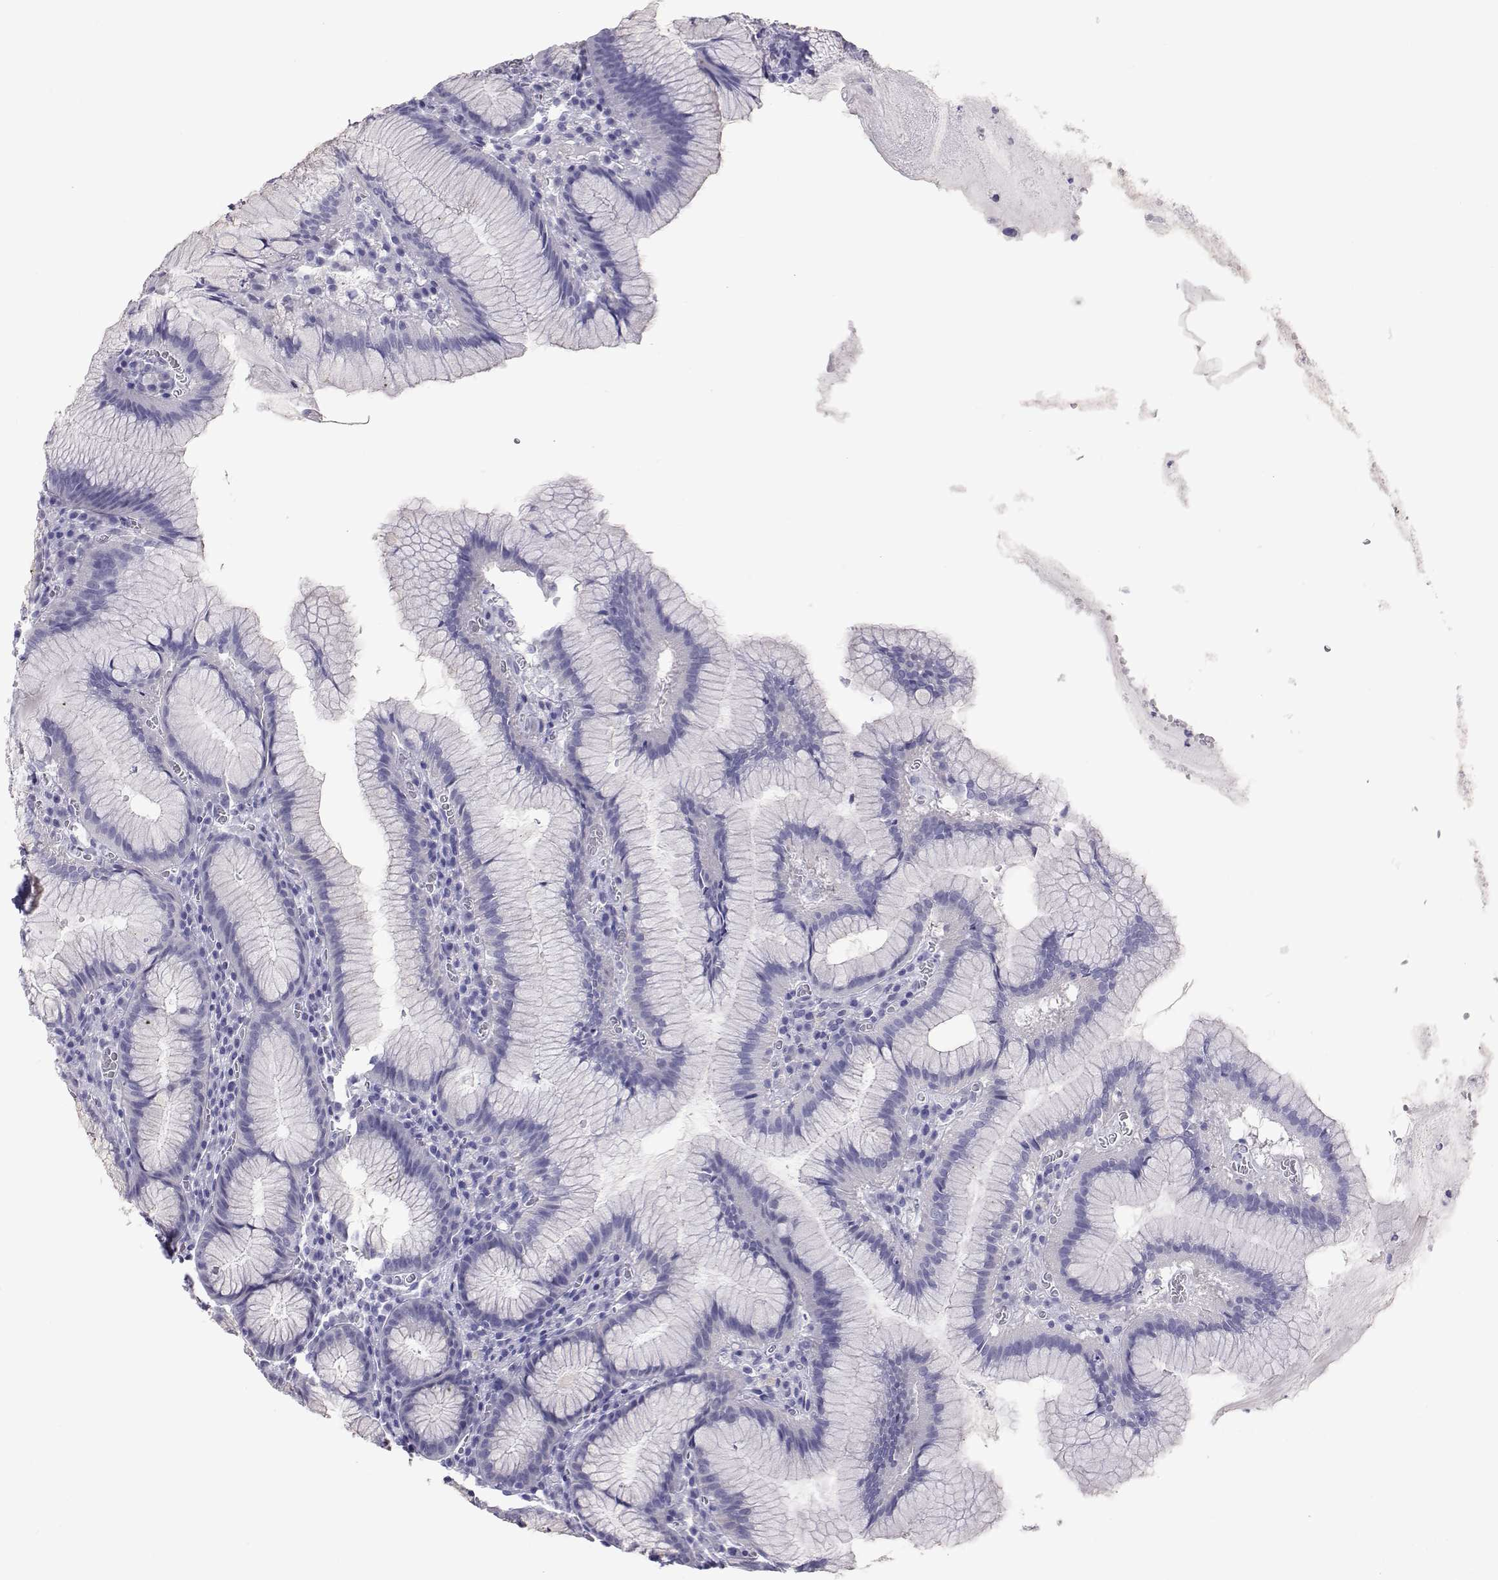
{"staining": {"intensity": "negative", "quantity": "none", "location": "none"}, "tissue": "stomach", "cell_type": "Glandular cells", "image_type": "normal", "snomed": [{"axis": "morphology", "description": "Normal tissue, NOS"}, {"axis": "topography", "description": "Stomach"}], "caption": "The immunohistochemistry (IHC) photomicrograph has no significant positivity in glandular cells of stomach.", "gene": "PLIN4", "patient": {"sex": "male", "age": 55}}